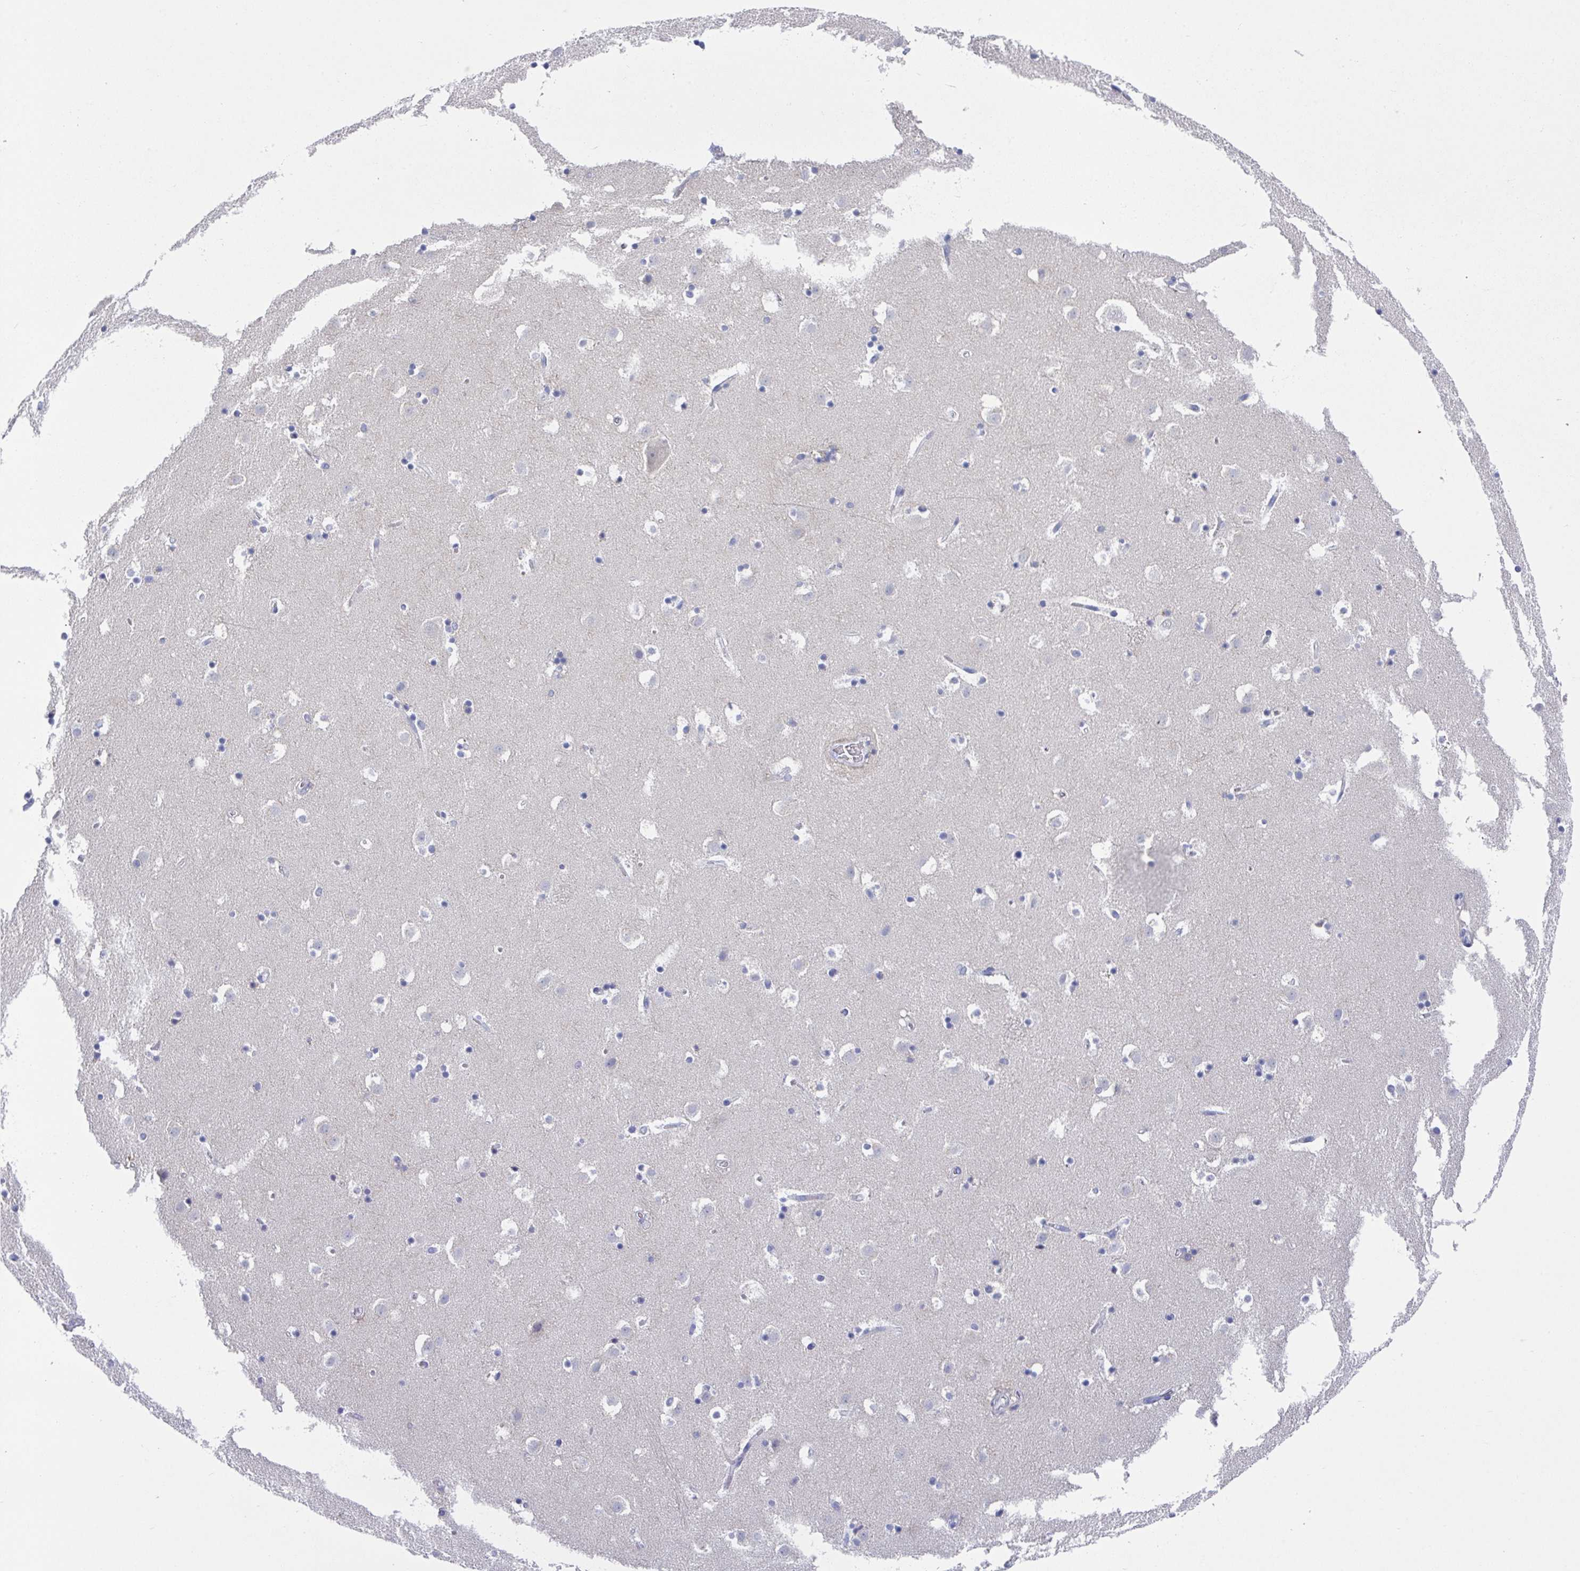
{"staining": {"intensity": "negative", "quantity": "none", "location": "none"}, "tissue": "caudate", "cell_type": "Glial cells", "image_type": "normal", "snomed": [{"axis": "morphology", "description": "Normal tissue, NOS"}, {"axis": "topography", "description": "Lateral ventricle wall"}], "caption": "High power microscopy micrograph of an IHC photomicrograph of benign caudate, revealing no significant expression in glial cells. (DAB immunohistochemistry (IHC) visualized using brightfield microscopy, high magnification).", "gene": "FCGR3A", "patient": {"sex": "male", "age": 37}}